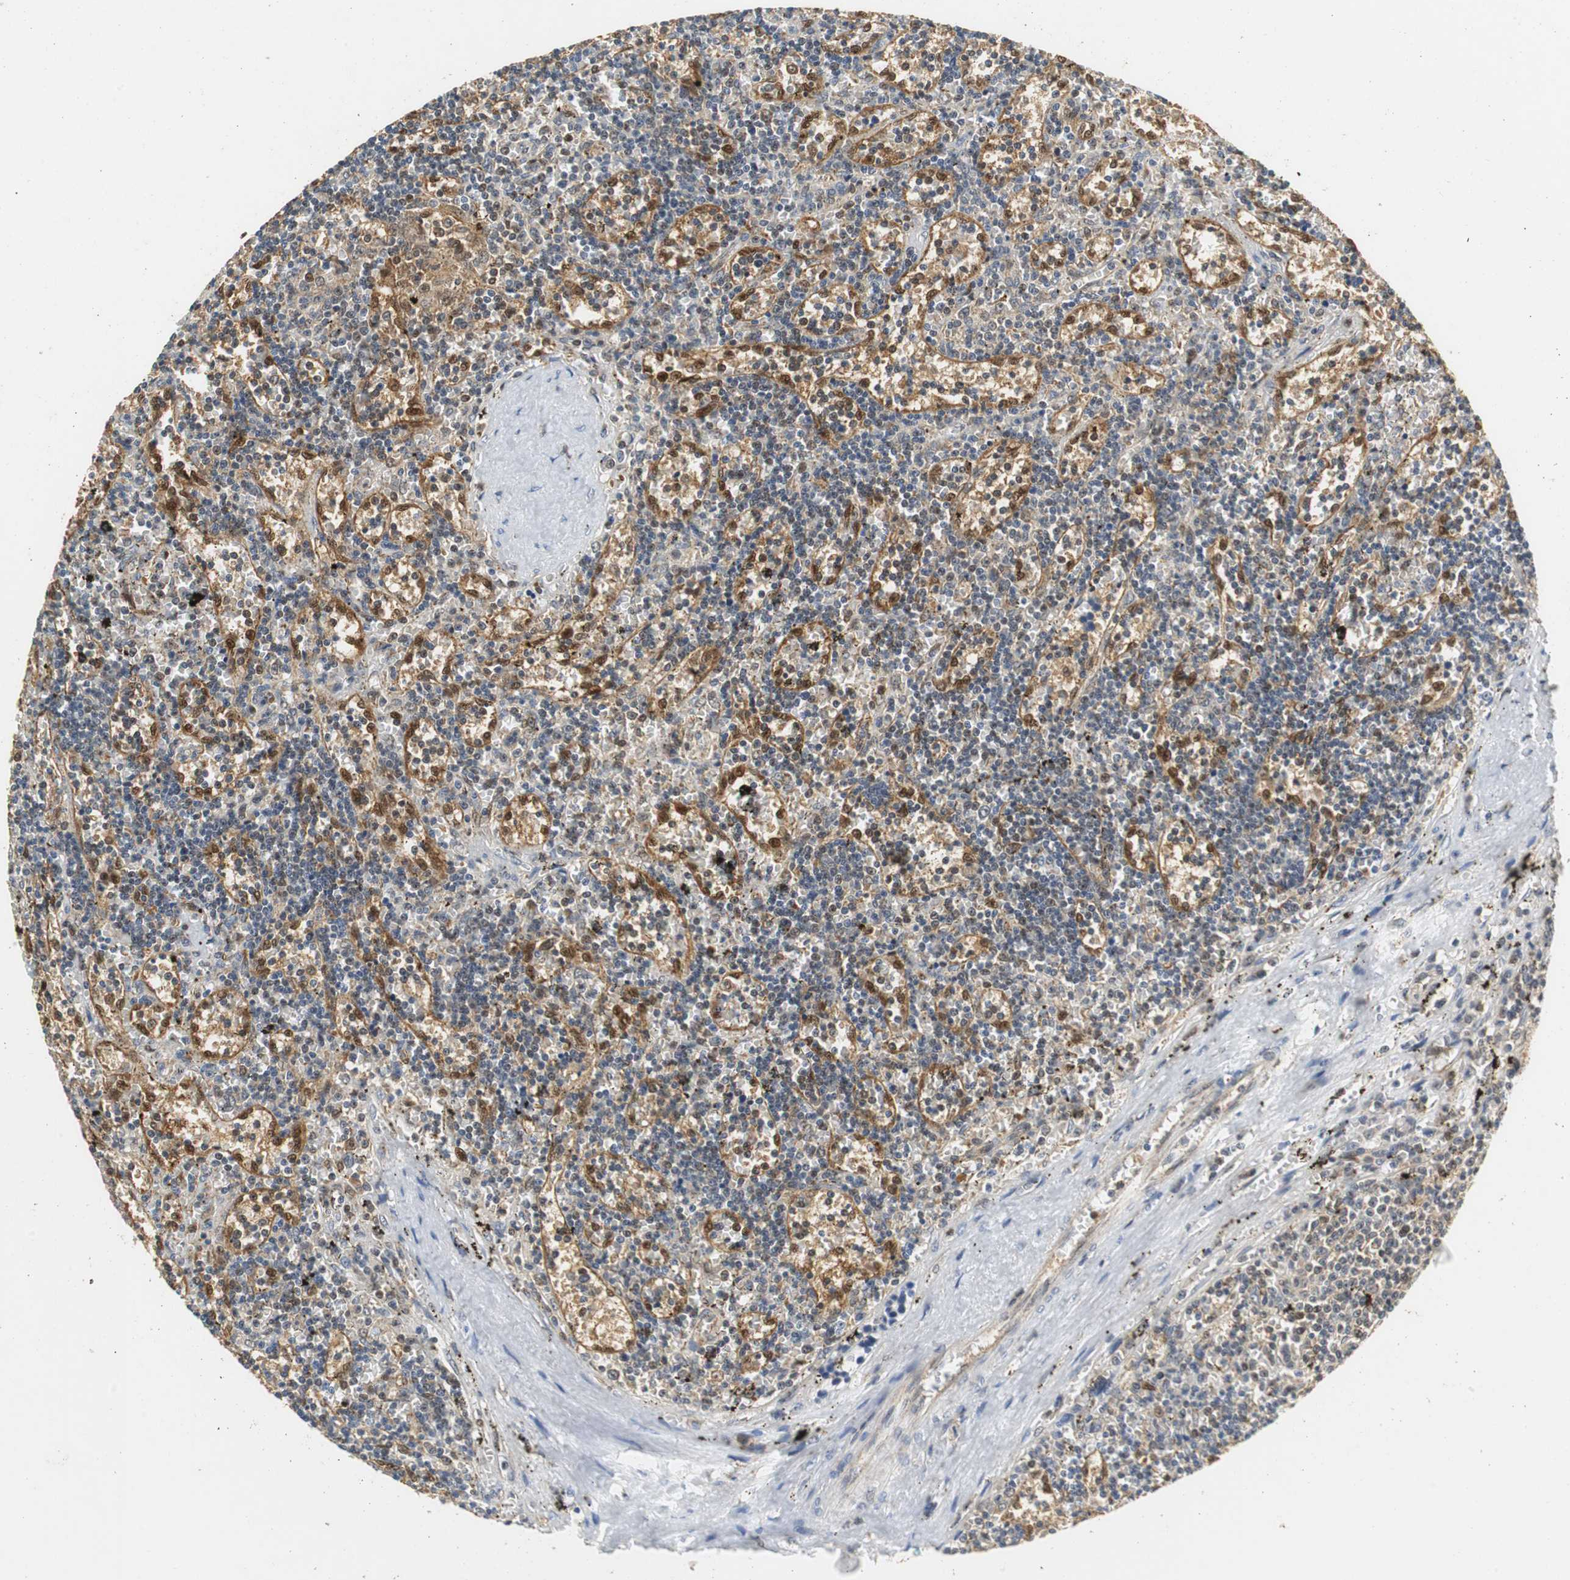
{"staining": {"intensity": "moderate", "quantity": ">75%", "location": "cytoplasmic/membranous"}, "tissue": "lymphoma", "cell_type": "Tumor cells", "image_type": "cancer", "snomed": [{"axis": "morphology", "description": "Malignant lymphoma, non-Hodgkin's type, Low grade"}, {"axis": "topography", "description": "Spleen"}], "caption": "A brown stain highlights moderate cytoplasmic/membranous staining of a protein in human lymphoma tumor cells.", "gene": "GSDMD", "patient": {"sex": "male", "age": 60}}